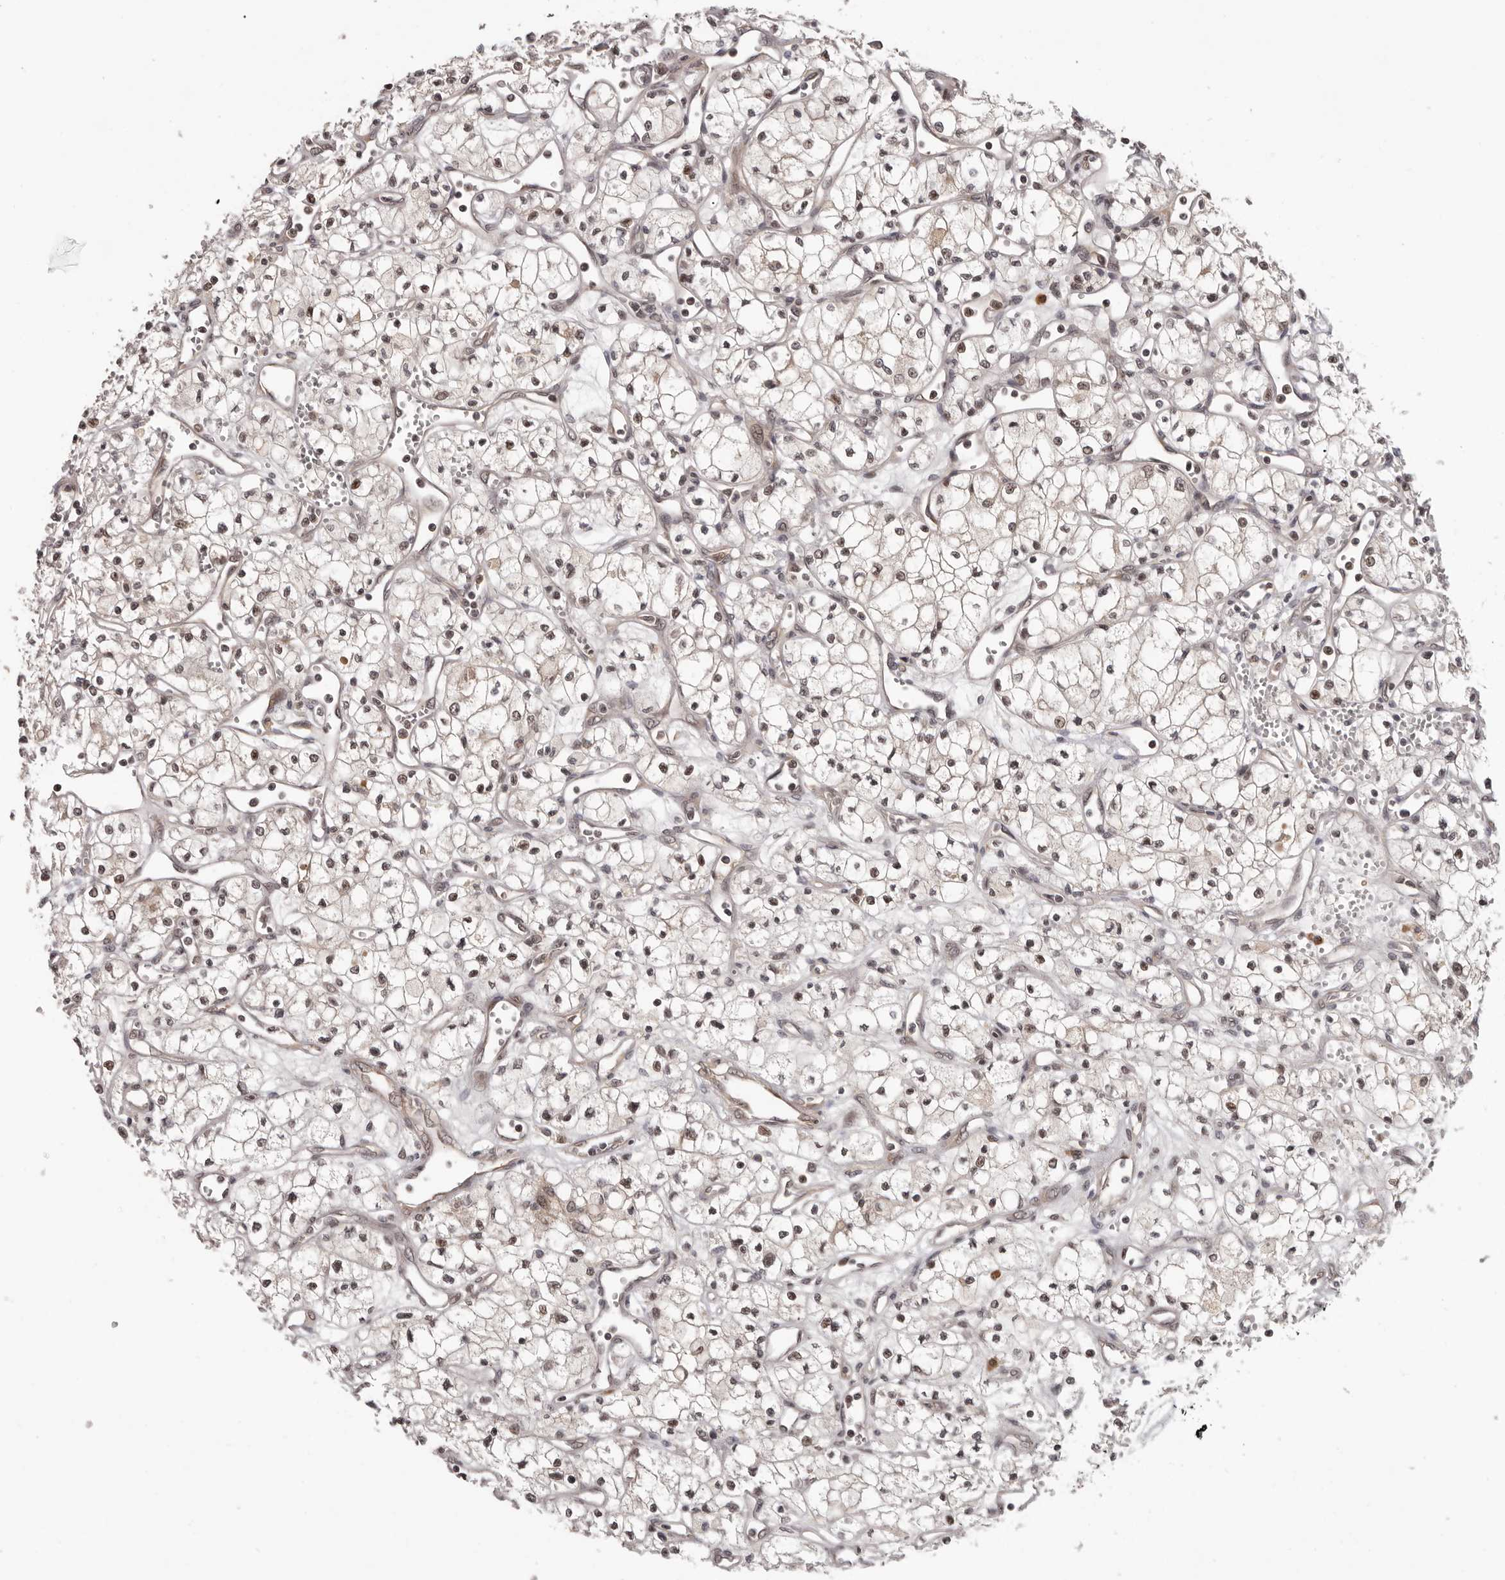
{"staining": {"intensity": "weak", "quantity": "25%-75%", "location": "nuclear"}, "tissue": "renal cancer", "cell_type": "Tumor cells", "image_type": "cancer", "snomed": [{"axis": "morphology", "description": "Adenocarcinoma, NOS"}, {"axis": "topography", "description": "Kidney"}], "caption": "Human renal adenocarcinoma stained for a protein (brown) demonstrates weak nuclear positive staining in approximately 25%-75% of tumor cells.", "gene": "TBX5", "patient": {"sex": "male", "age": 59}}